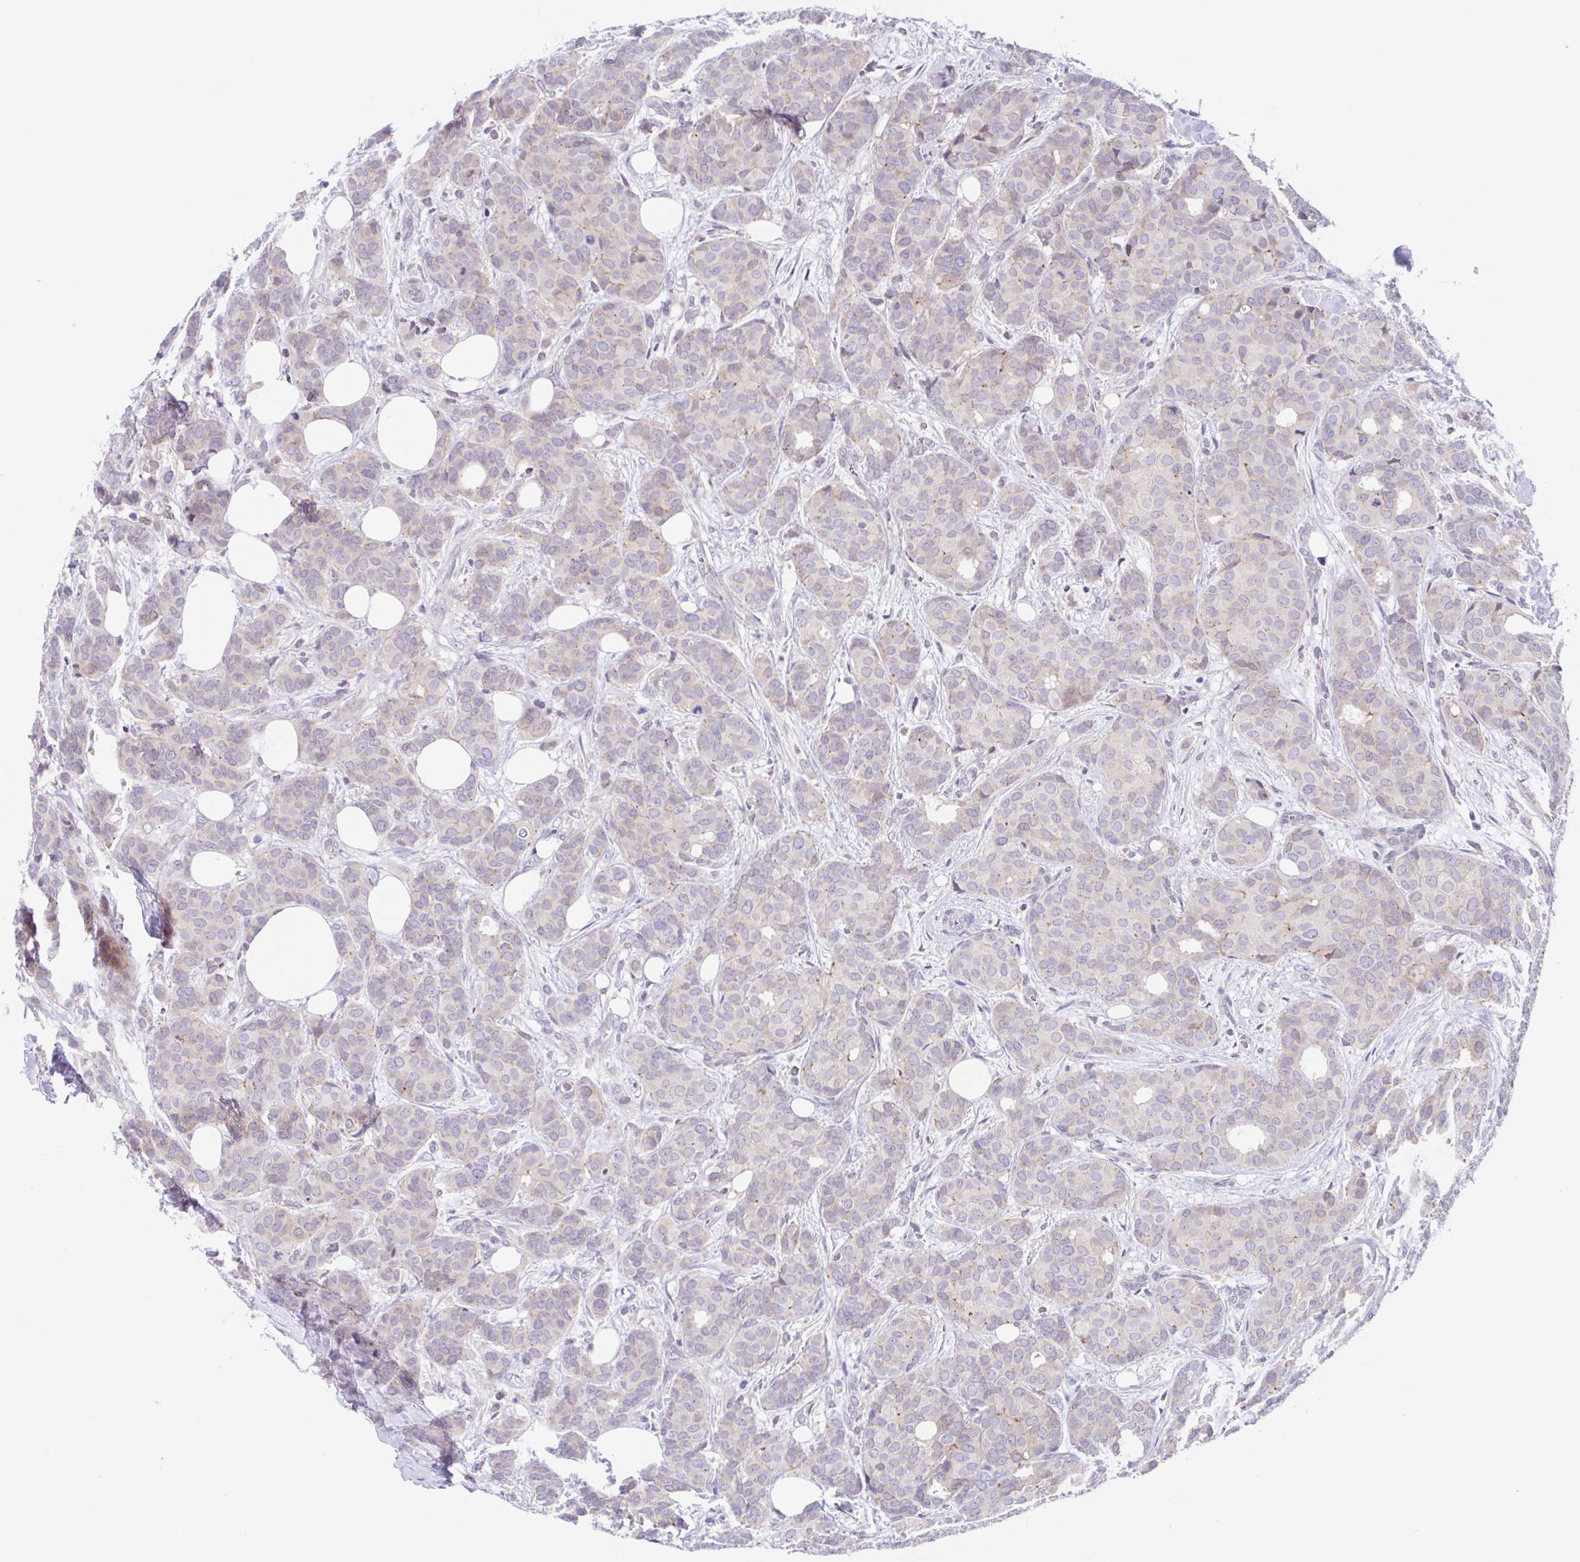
{"staining": {"intensity": "weak", "quantity": "<25%", "location": "cytoplasmic/membranous"}, "tissue": "breast cancer", "cell_type": "Tumor cells", "image_type": "cancer", "snomed": [{"axis": "morphology", "description": "Duct carcinoma"}, {"axis": "topography", "description": "Breast"}], "caption": "Protein analysis of breast infiltrating ductal carcinoma displays no significant staining in tumor cells. Brightfield microscopy of immunohistochemistry (IHC) stained with DAB (brown) and hematoxylin (blue), captured at high magnification.", "gene": "TMEM86A", "patient": {"sex": "female", "age": 70}}